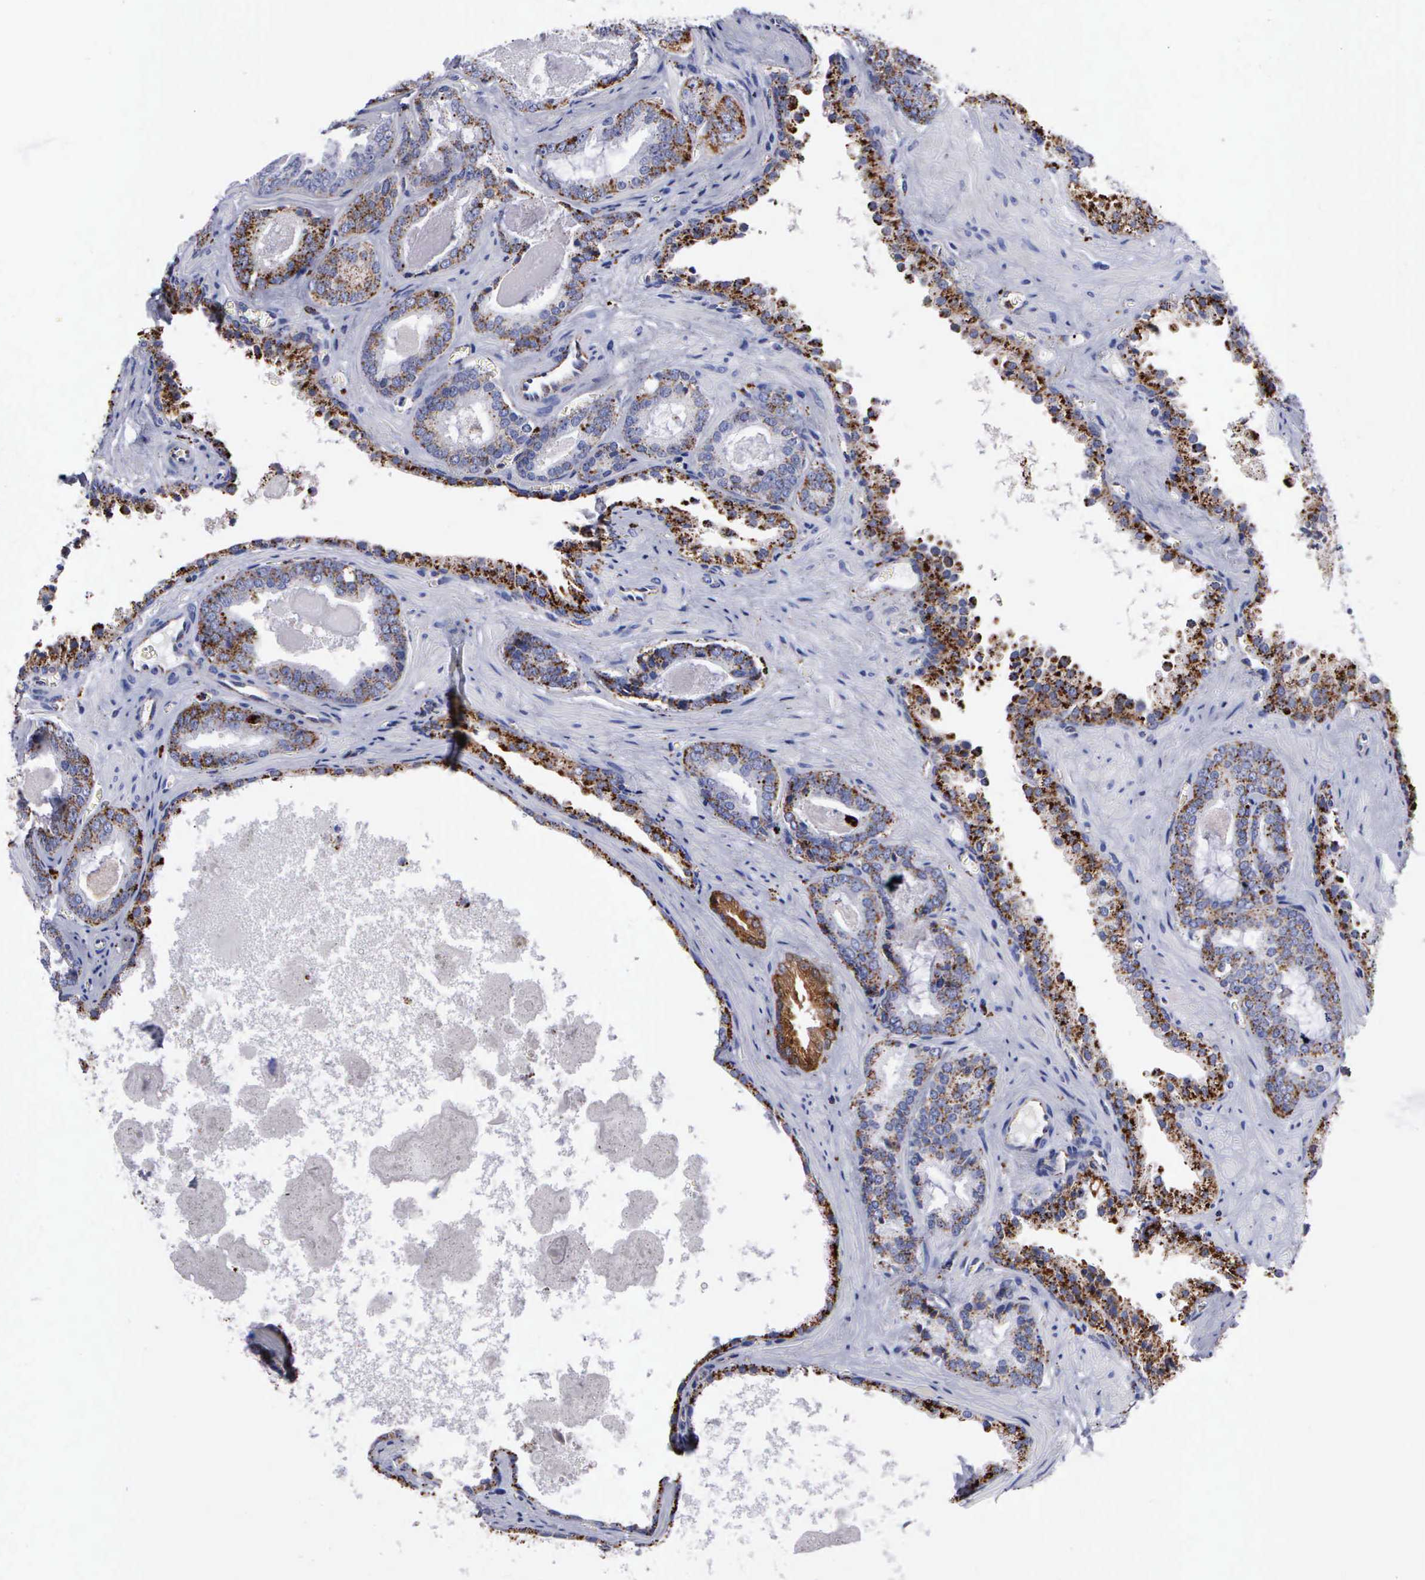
{"staining": {"intensity": "moderate", "quantity": ">75%", "location": "cytoplasmic/membranous"}, "tissue": "prostate cancer", "cell_type": "Tumor cells", "image_type": "cancer", "snomed": [{"axis": "morphology", "description": "Adenocarcinoma, Medium grade"}, {"axis": "topography", "description": "Prostate"}], "caption": "Prostate cancer stained with a brown dye shows moderate cytoplasmic/membranous positive expression in approximately >75% of tumor cells.", "gene": "CTSH", "patient": {"sex": "male", "age": 64}}